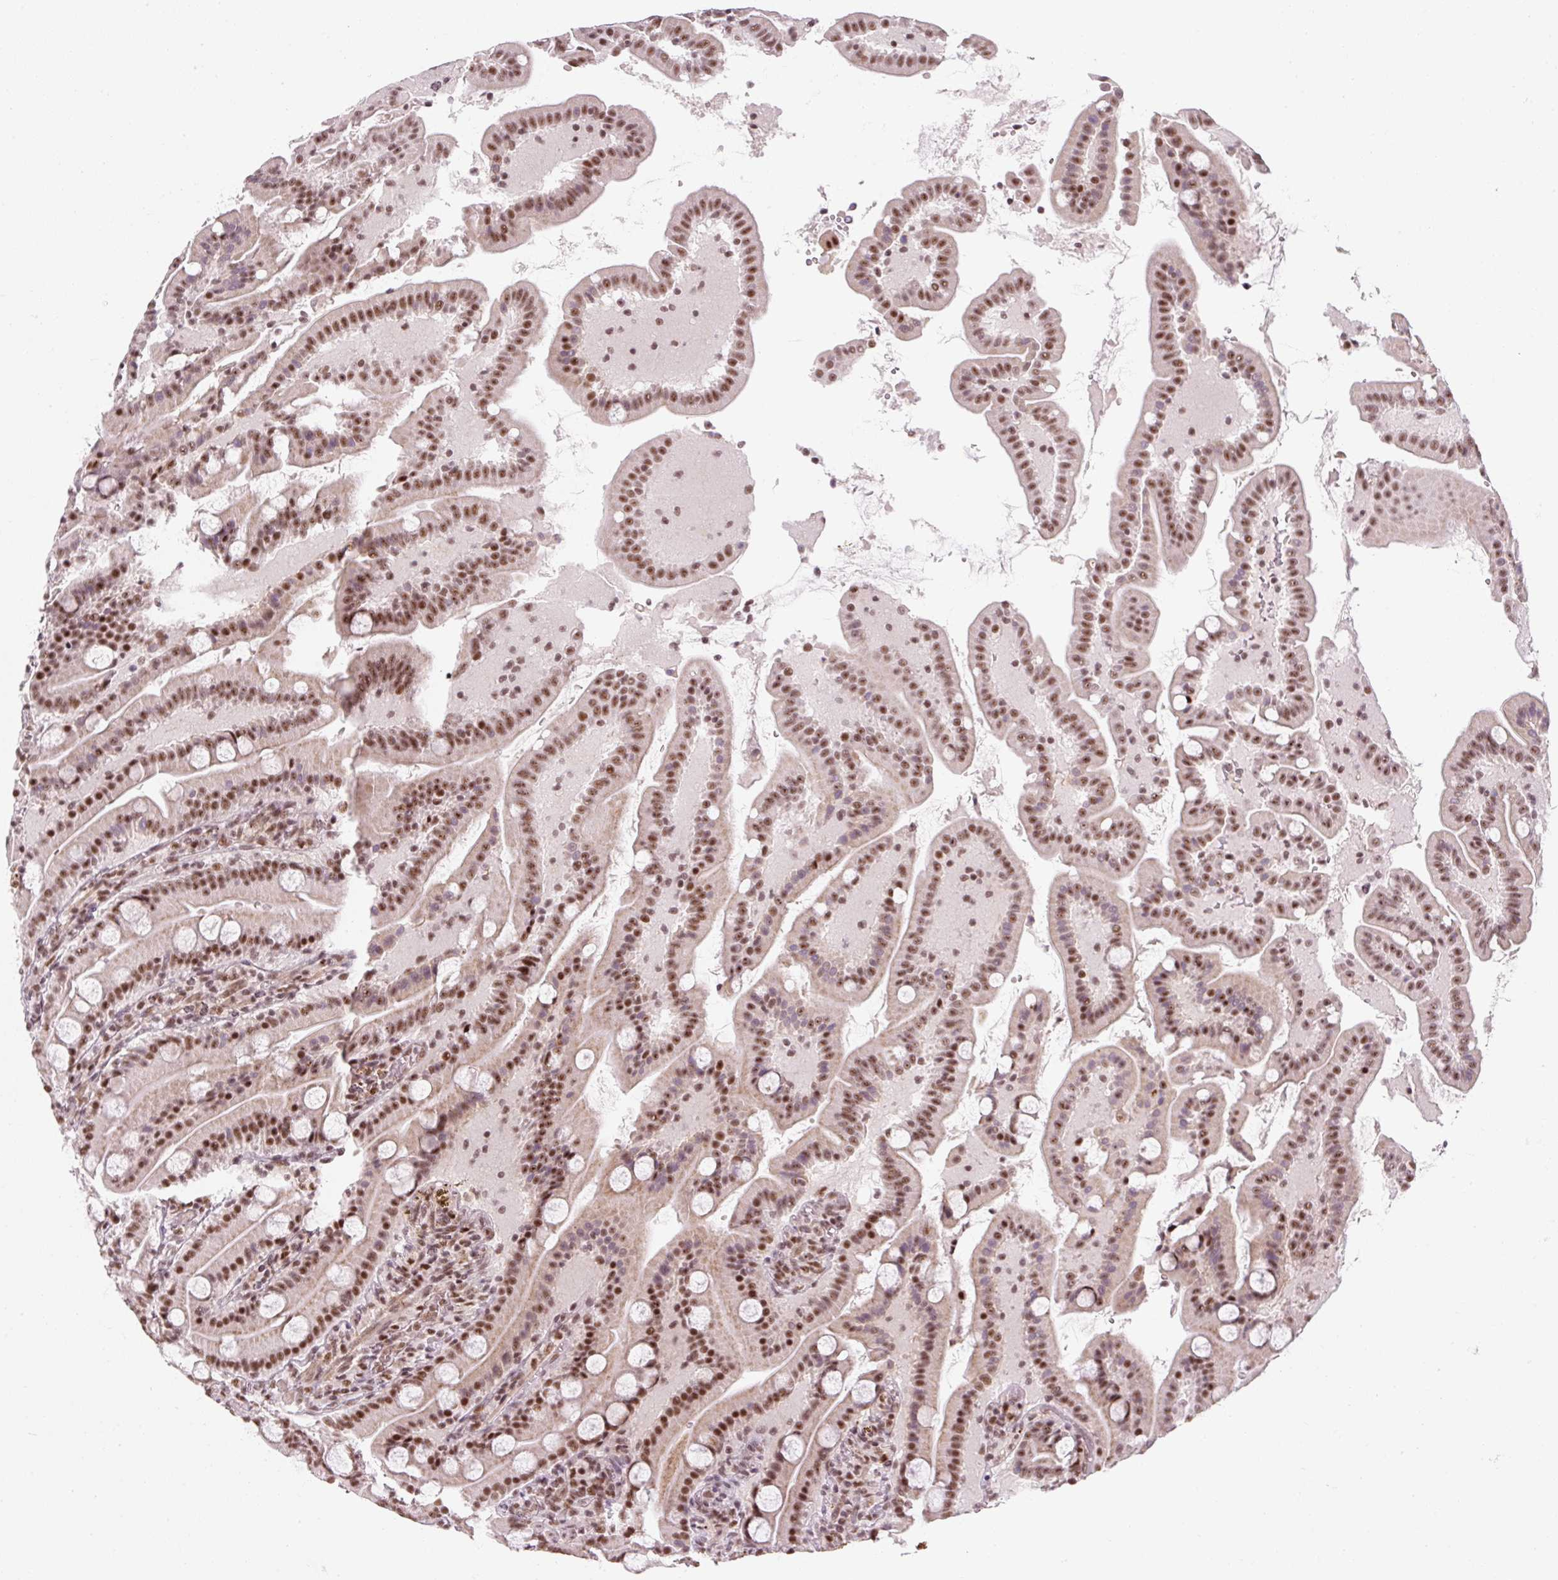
{"staining": {"intensity": "strong", "quantity": ">75%", "location": "nuclear"}, "tissue": "duodenum", "cell_type": "Glandular cells", "image_type": "normal", "snomed": [{"axis": "morphology", "description": "Normal tissue, NOS"}, {"axis": "topography", "description": "Duodenum"}], "caption": "IHC histopathology image of benign duodenum stained for a protein (brown), which displays high levels of strong nuclear expression in approximately >75% of glandular cells.", "gene": "U2AF2", "patient": {"sex": "male", "age": 55}}